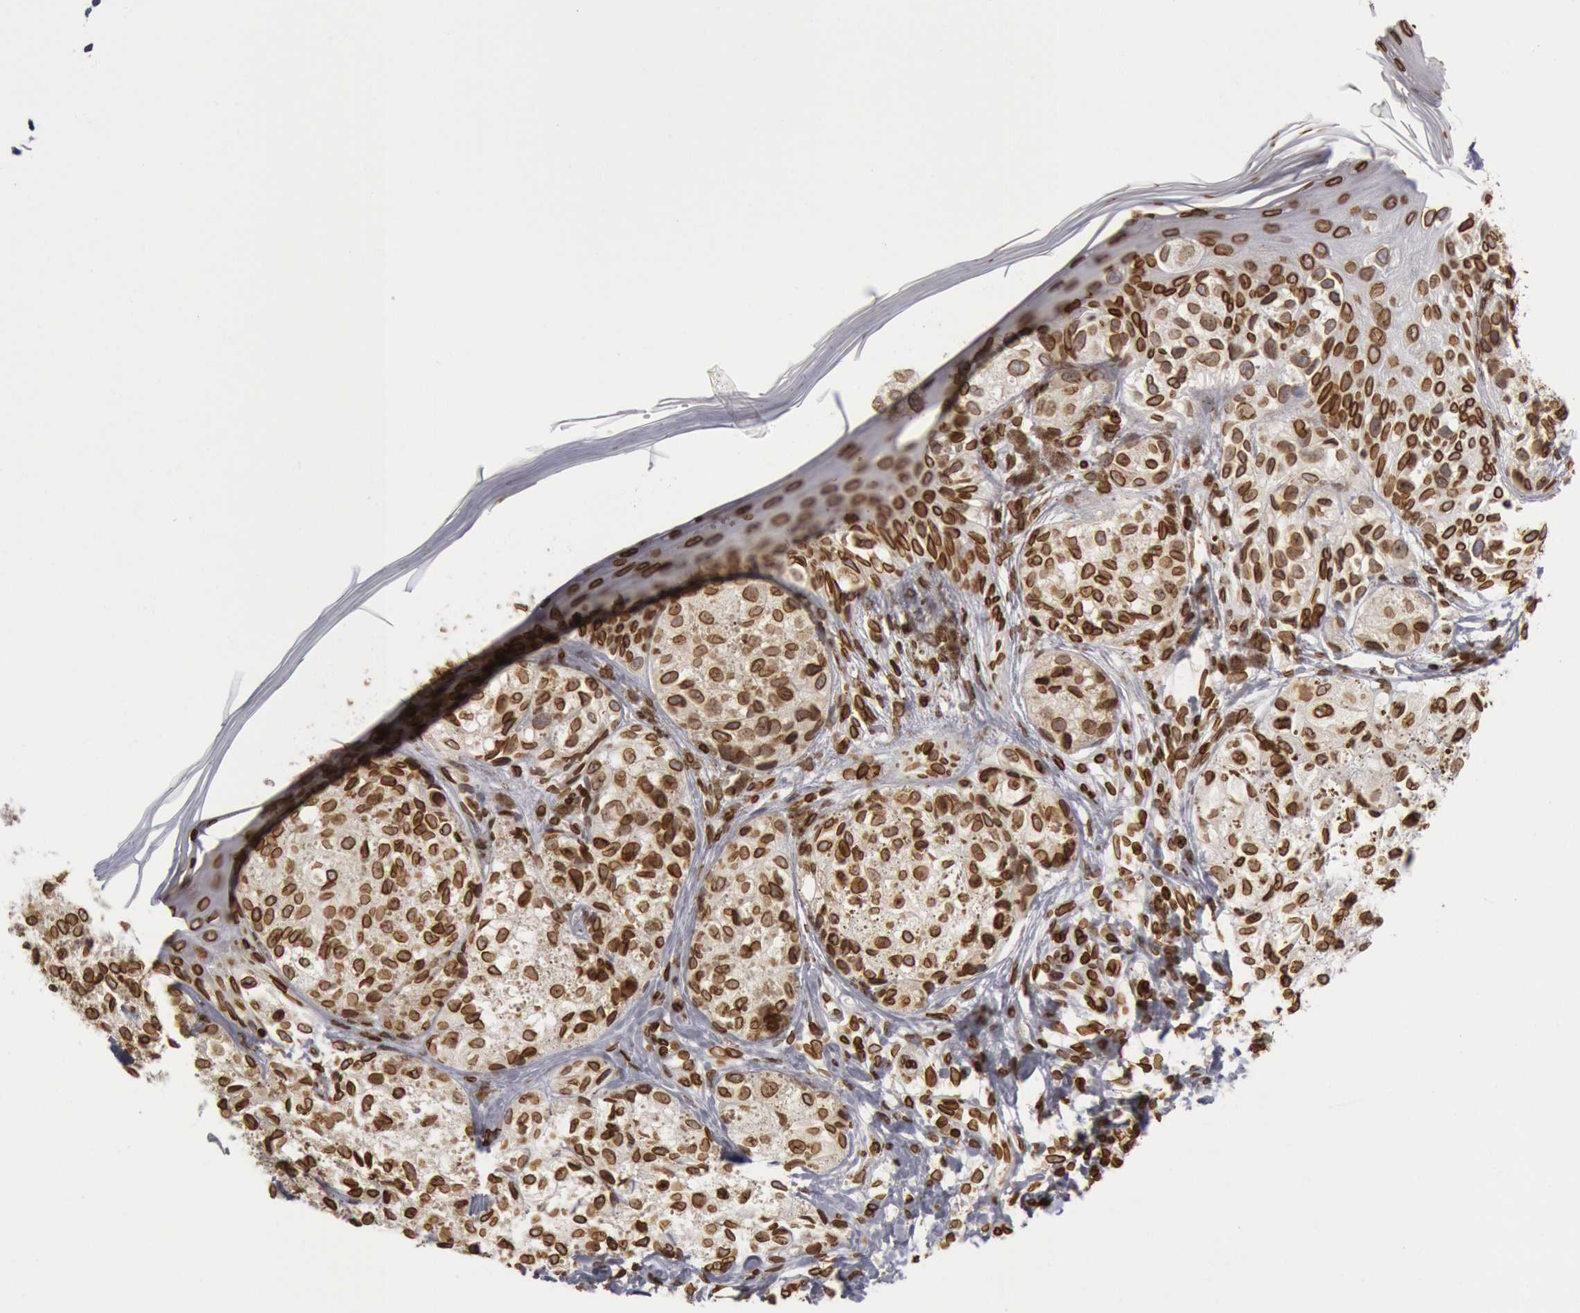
{"staining": {"intensity": "strong", "quantity": ">75%", "location": "cytoplasmic/membranous,nuclear"}, "tissue": "melanoma", "cell_type": "Tumor cells", "image_type": "cancer", "snomed": [{"axis": "morphology", "description": "Malignant melanoma, NOS"}, {"axis": "topography", "description": "Skin"}], "caption": "Human melanoma stained for a protein (brown) reveals strong cytoplasmic/membranous and nuclear positive staining in approximately >75% of tumor cells.", "gene": "SUN2", "patient": {"sex": "male", "age": 57}}